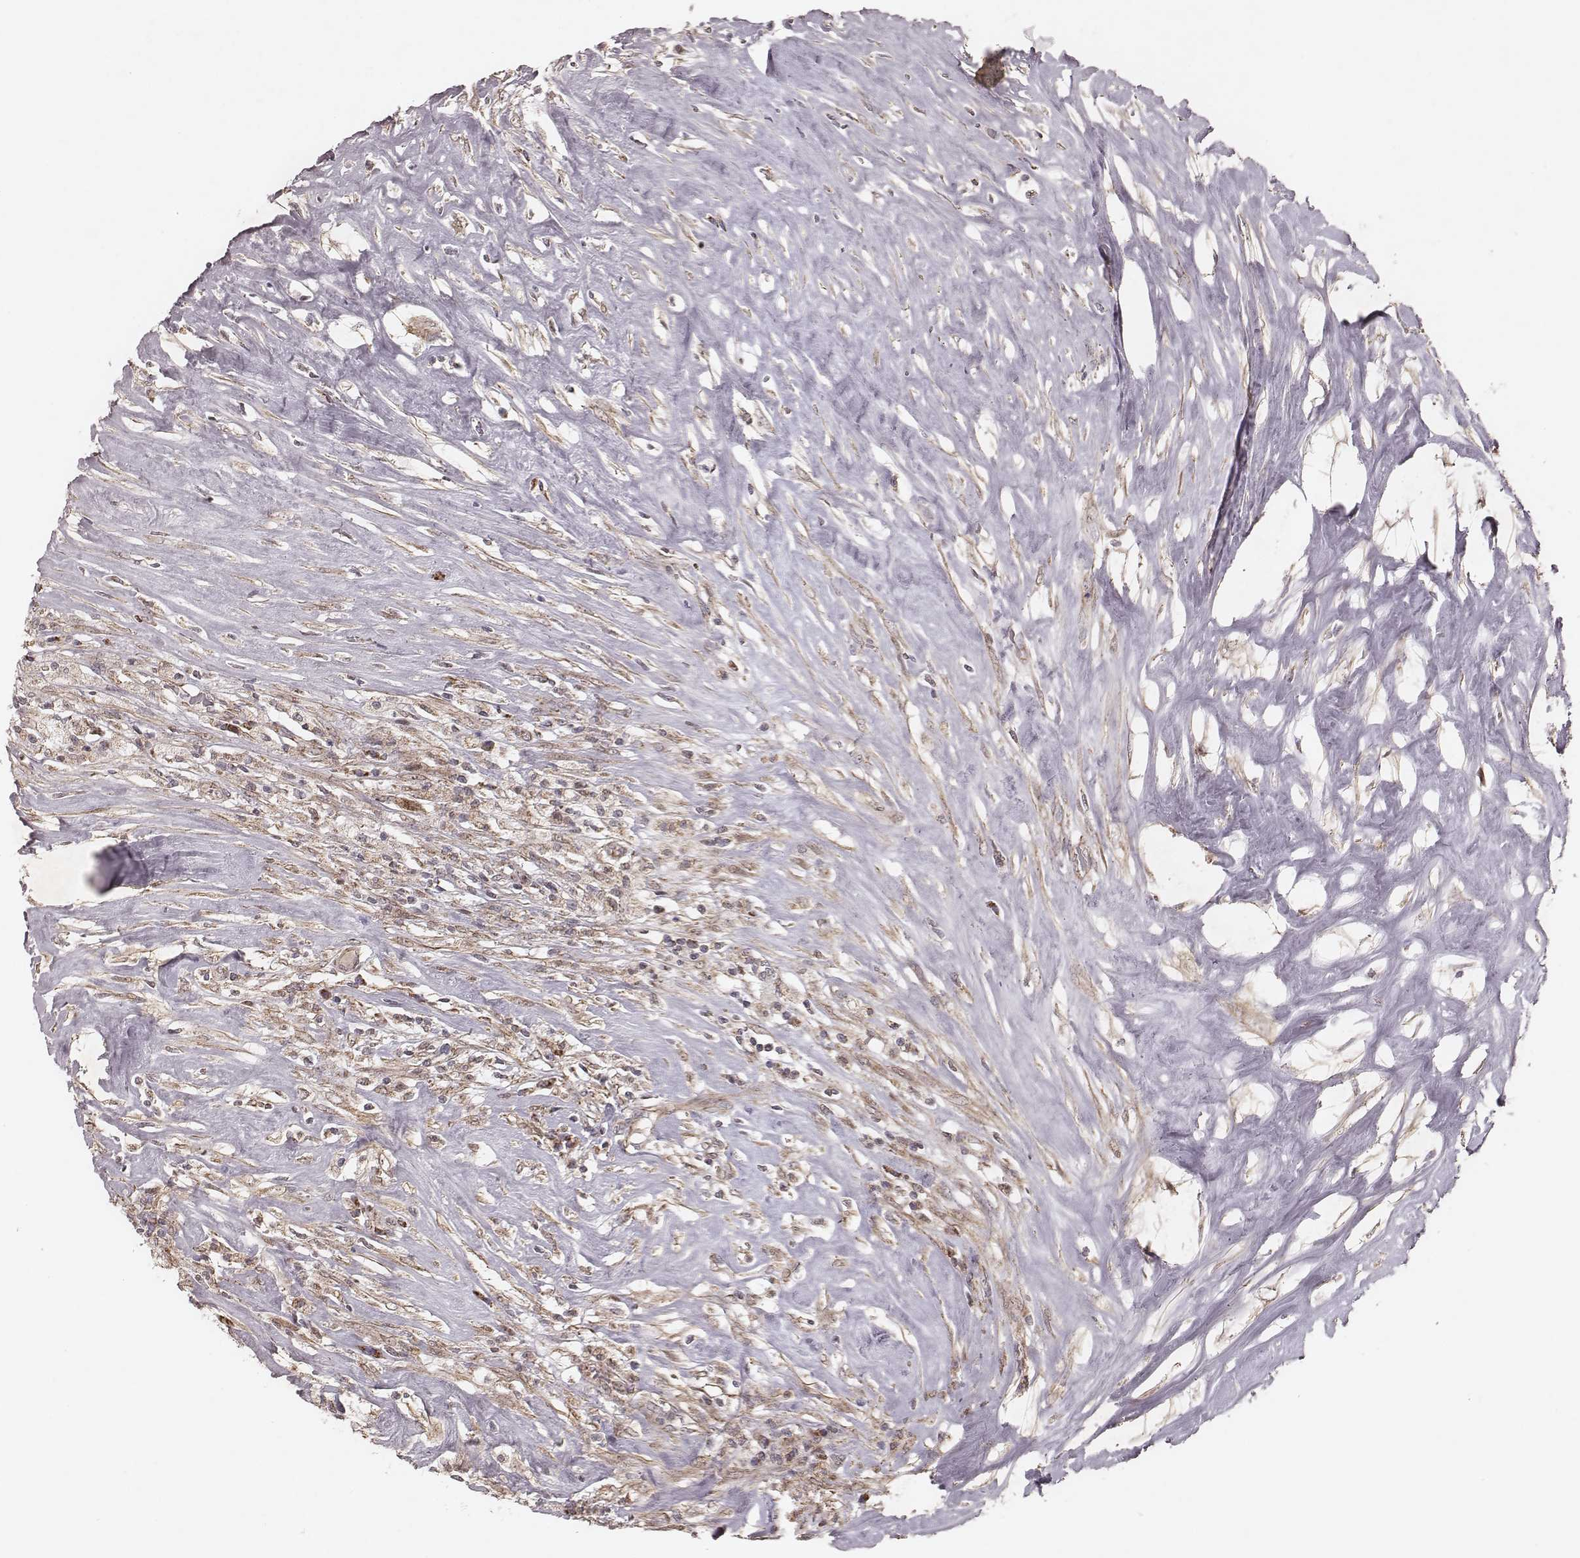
{"staining": {"intensity": "weak", "quantity": ">75%", "location": "cytoplasmic/membranous"}, "tissue": "testis cancer", "cell_type": "Tumor cells", "image_type": "cancer", "snomed": [{"axis": "morphology", "description": "Necrosis, NOS"}, {"axis": "morphology", "description": "Carcinoma, Embryonal, NOS"}, {"axis": "topography", "description": "Testis"}], "caption": "Approximately >75% of tumor cells in human testis cancer display weak cytoplasmic/membranous protein staining as visualized by brown immunohistochemical staining.", "gene": "NDUFA7", "patient": {"sex": "male", "age": 19}}